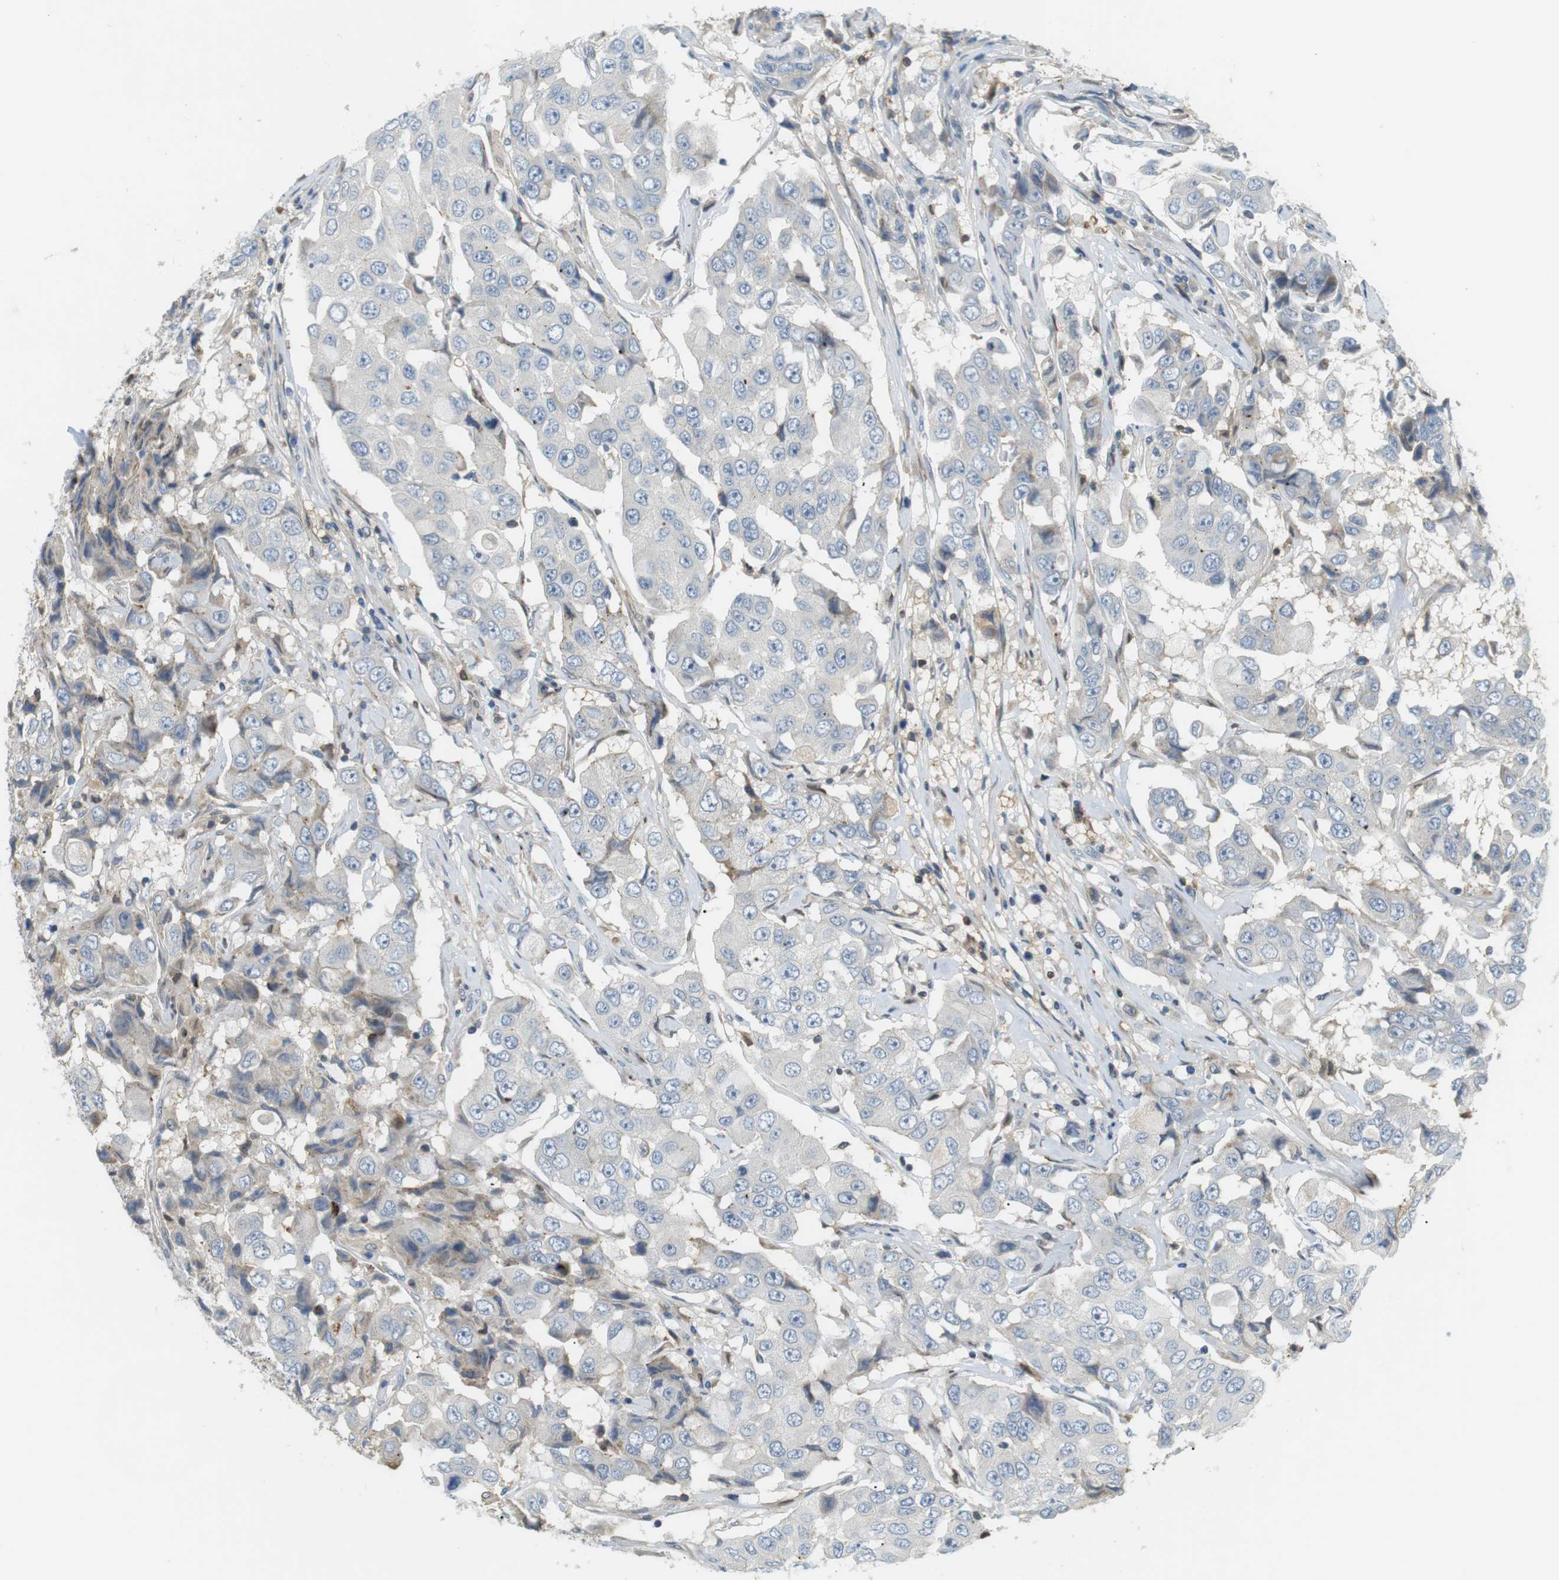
{"staining": {"intensity": "weak", "quantity": "<25%", "location": "cytoplasmic/membranous"}, "tissue": "breast cancer", "cell_type": "Tumor cells", "image_type": "cancer", "snomed": [{"axis": "morphology", "description": "Duct carcinoma"}, {"axis": "topography", "description": "Breast"}], "caption": "Tumor cells are negative for protein expression in human breast infiltrating ductal carcinoma.", "gene": "P2RY1", "patient": {"sex": "female", "age": 27}}